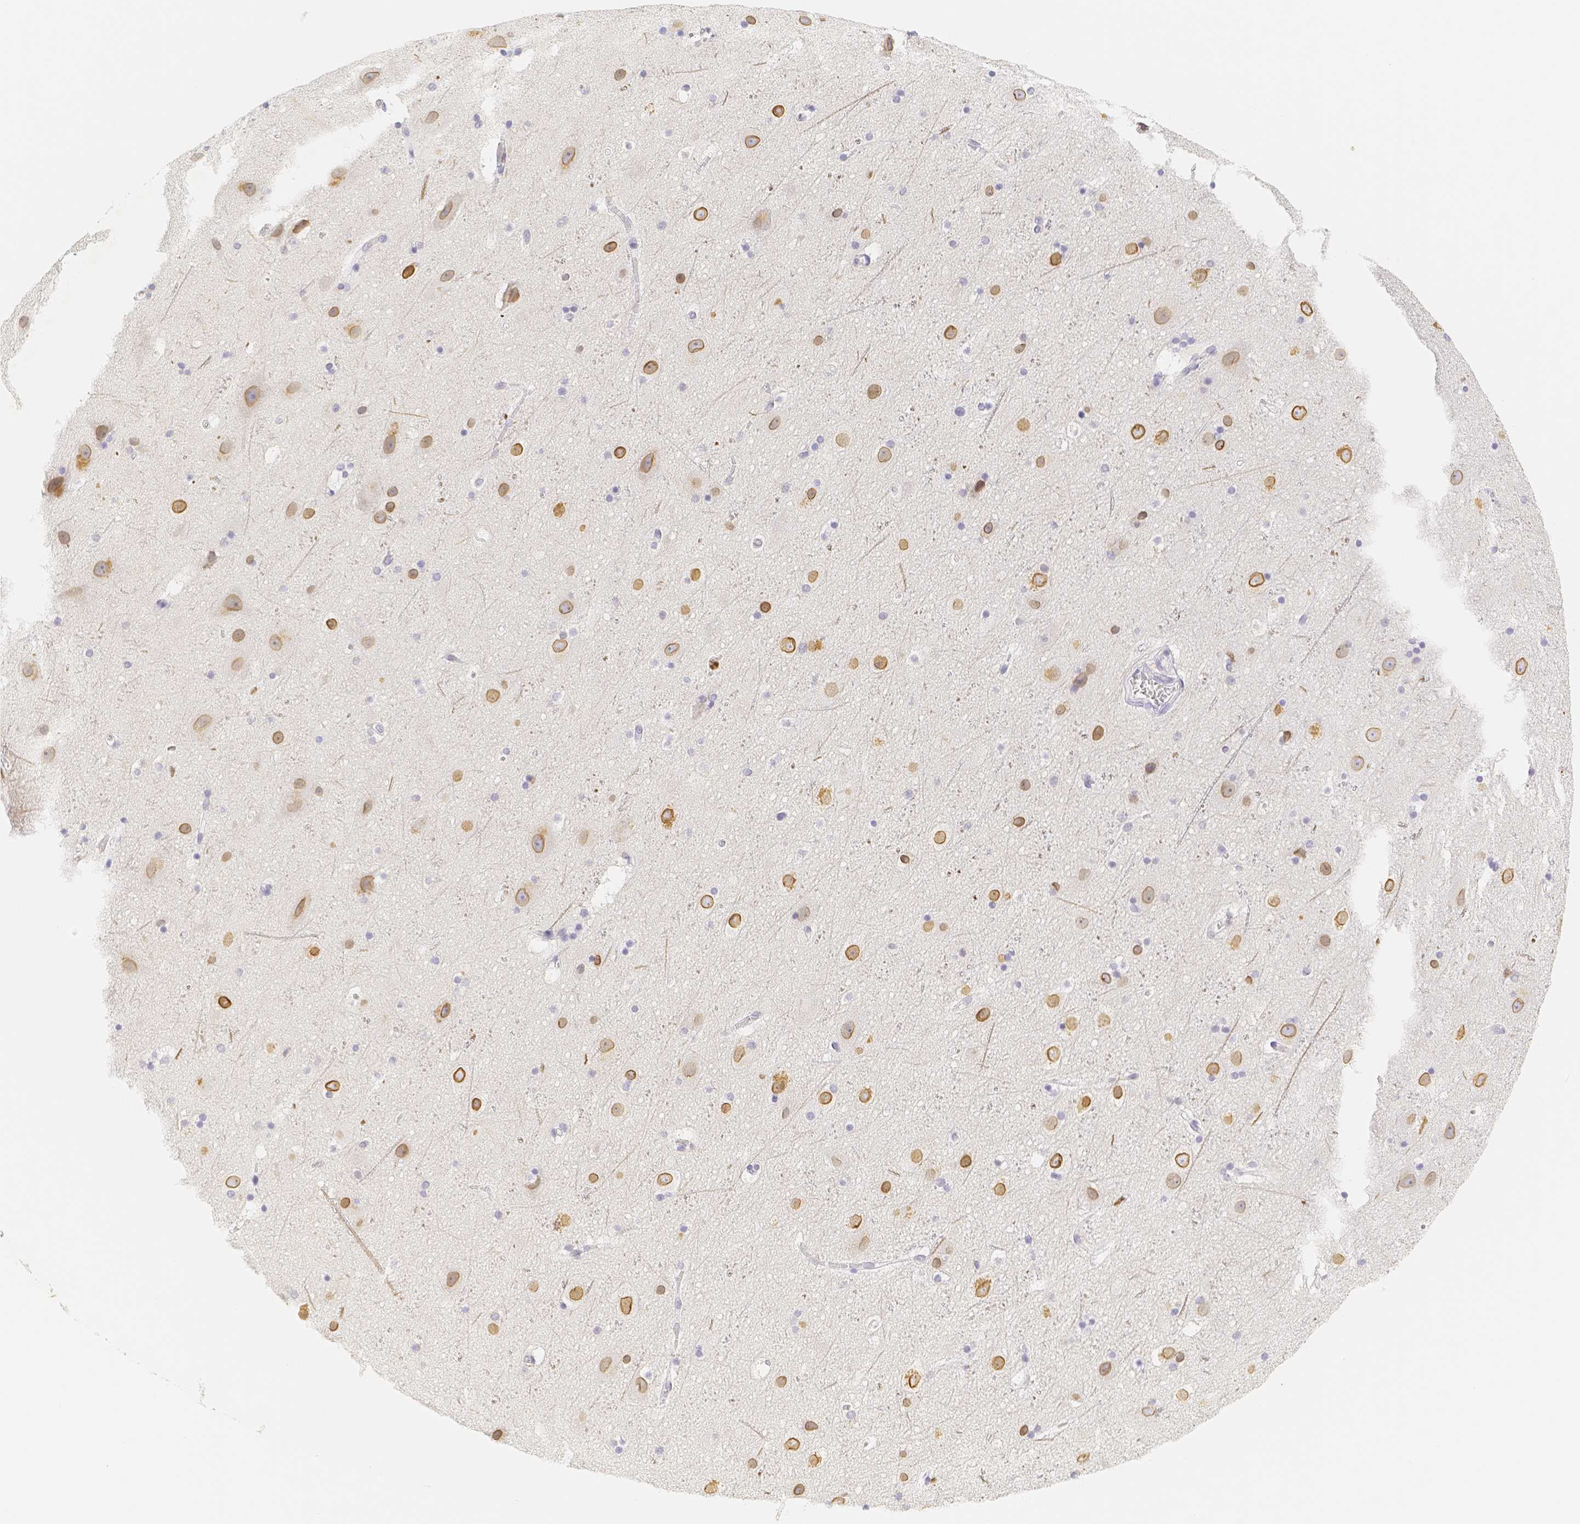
{"staining": {"intensity": "negative", "quantity": "none", "location": "none"}, "tissue": "cerebral cortex", "cell_type": "Endothelial cells", "image_type": "normal", "snomed": [{"axis": "morphology", "description": "Normal tissue, NOS"}, {"axis": "topography", "description": "Cerebral cortex"}], "caption": "DAB immunohistochemical staining of benign cerebral cortex demonstrates no significant positivity in endothelial cells.", "gene": "PADI4", "patient": {"sex": "male", "age": 45}}